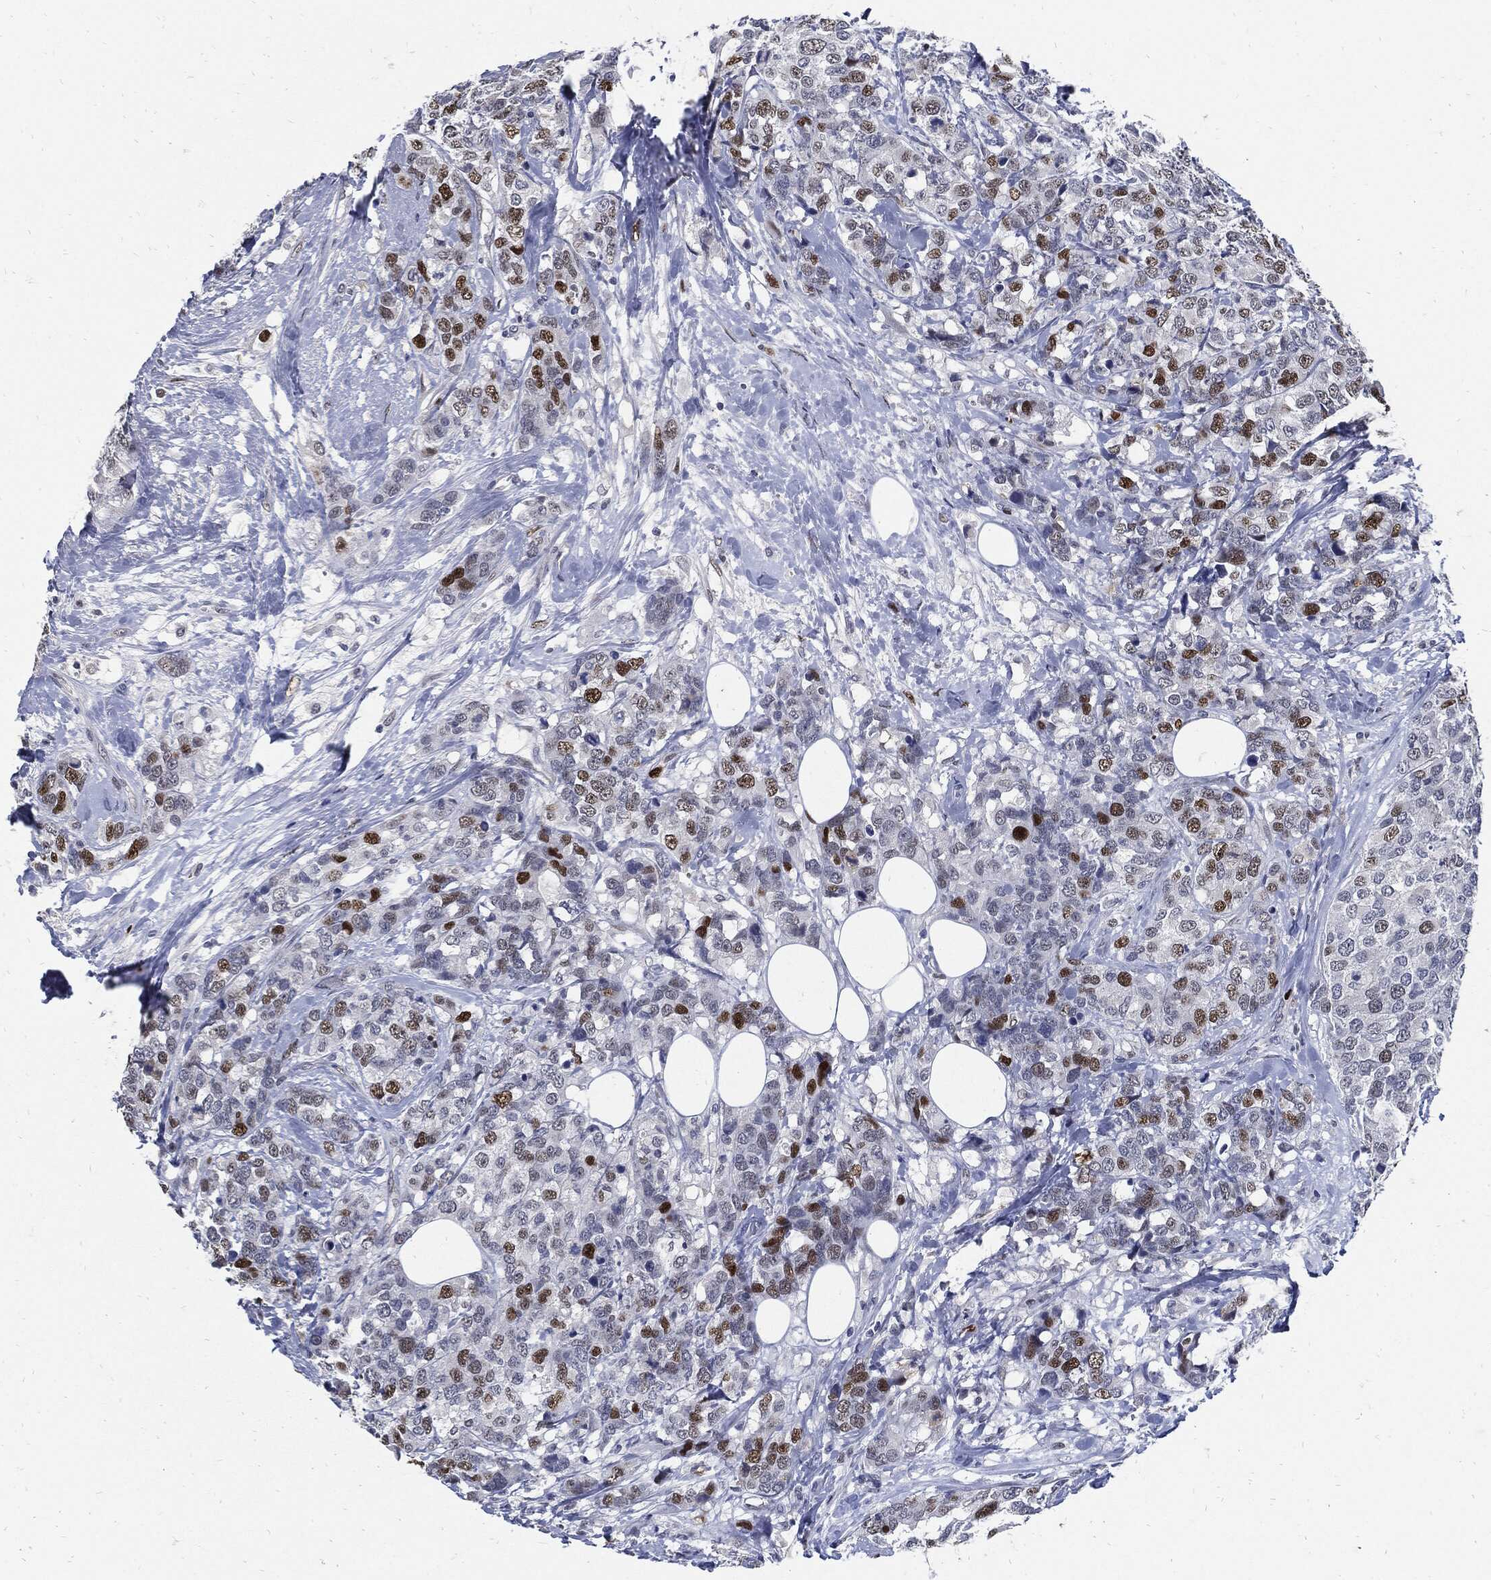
{"staining": {"intensity": "strong", "quantity": "<25%", "location": "nuclear"}, "tissue": "breast cancer", "cell_type": "Tumor cells", "image_type": "cancer", "snomed": [{"axis": "morphology", "description": "Lobular carcinoma"}, {"axis": "topography", "description": "Breast"}], "caption": "Brown immunohistochemical staining in human breast cancer (lobular carcinoma) exhibits strong nuclear expression in approximately <25% of tumor cells.", "gene": "NBN", "patient": {"sex": "female", "age": 59}}